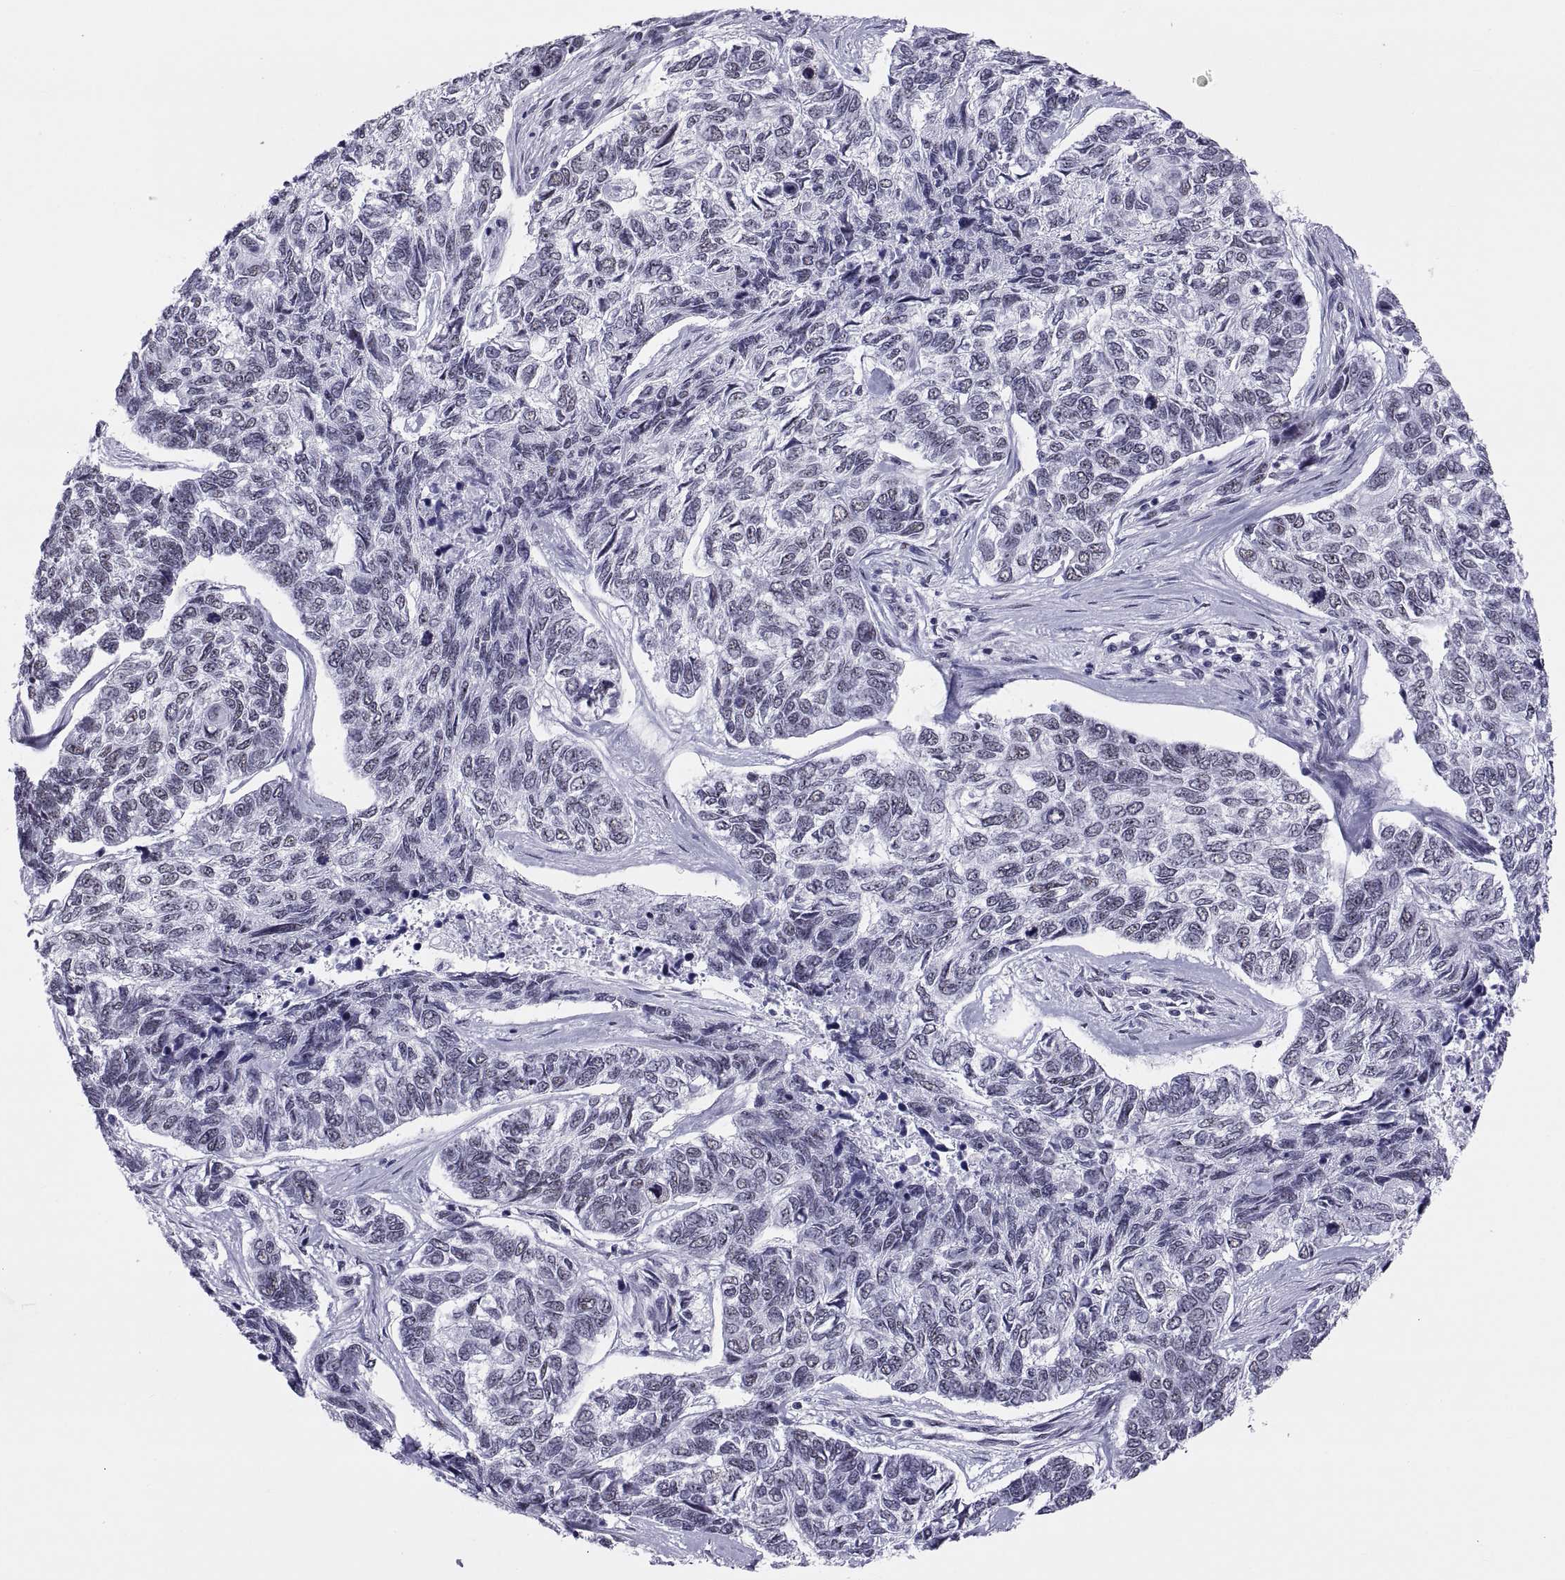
{"staining": {"intensity": "negative", "quantity": "none", "location": "none"}, "tissue": "skin cancer", "cell_type": "Tumor cells", "image_type": "cancer", "snomed": [{"axis": "morphology", "description": "Basal cell carcinoma"}, {"axis": "topography", "description": "Skin"}], "caption": "There is no significant expression in tumor cells of skin basal cell carcinoma.", "gene": "NEUROD6", "patient": {"sex": "female", "age": 65}}